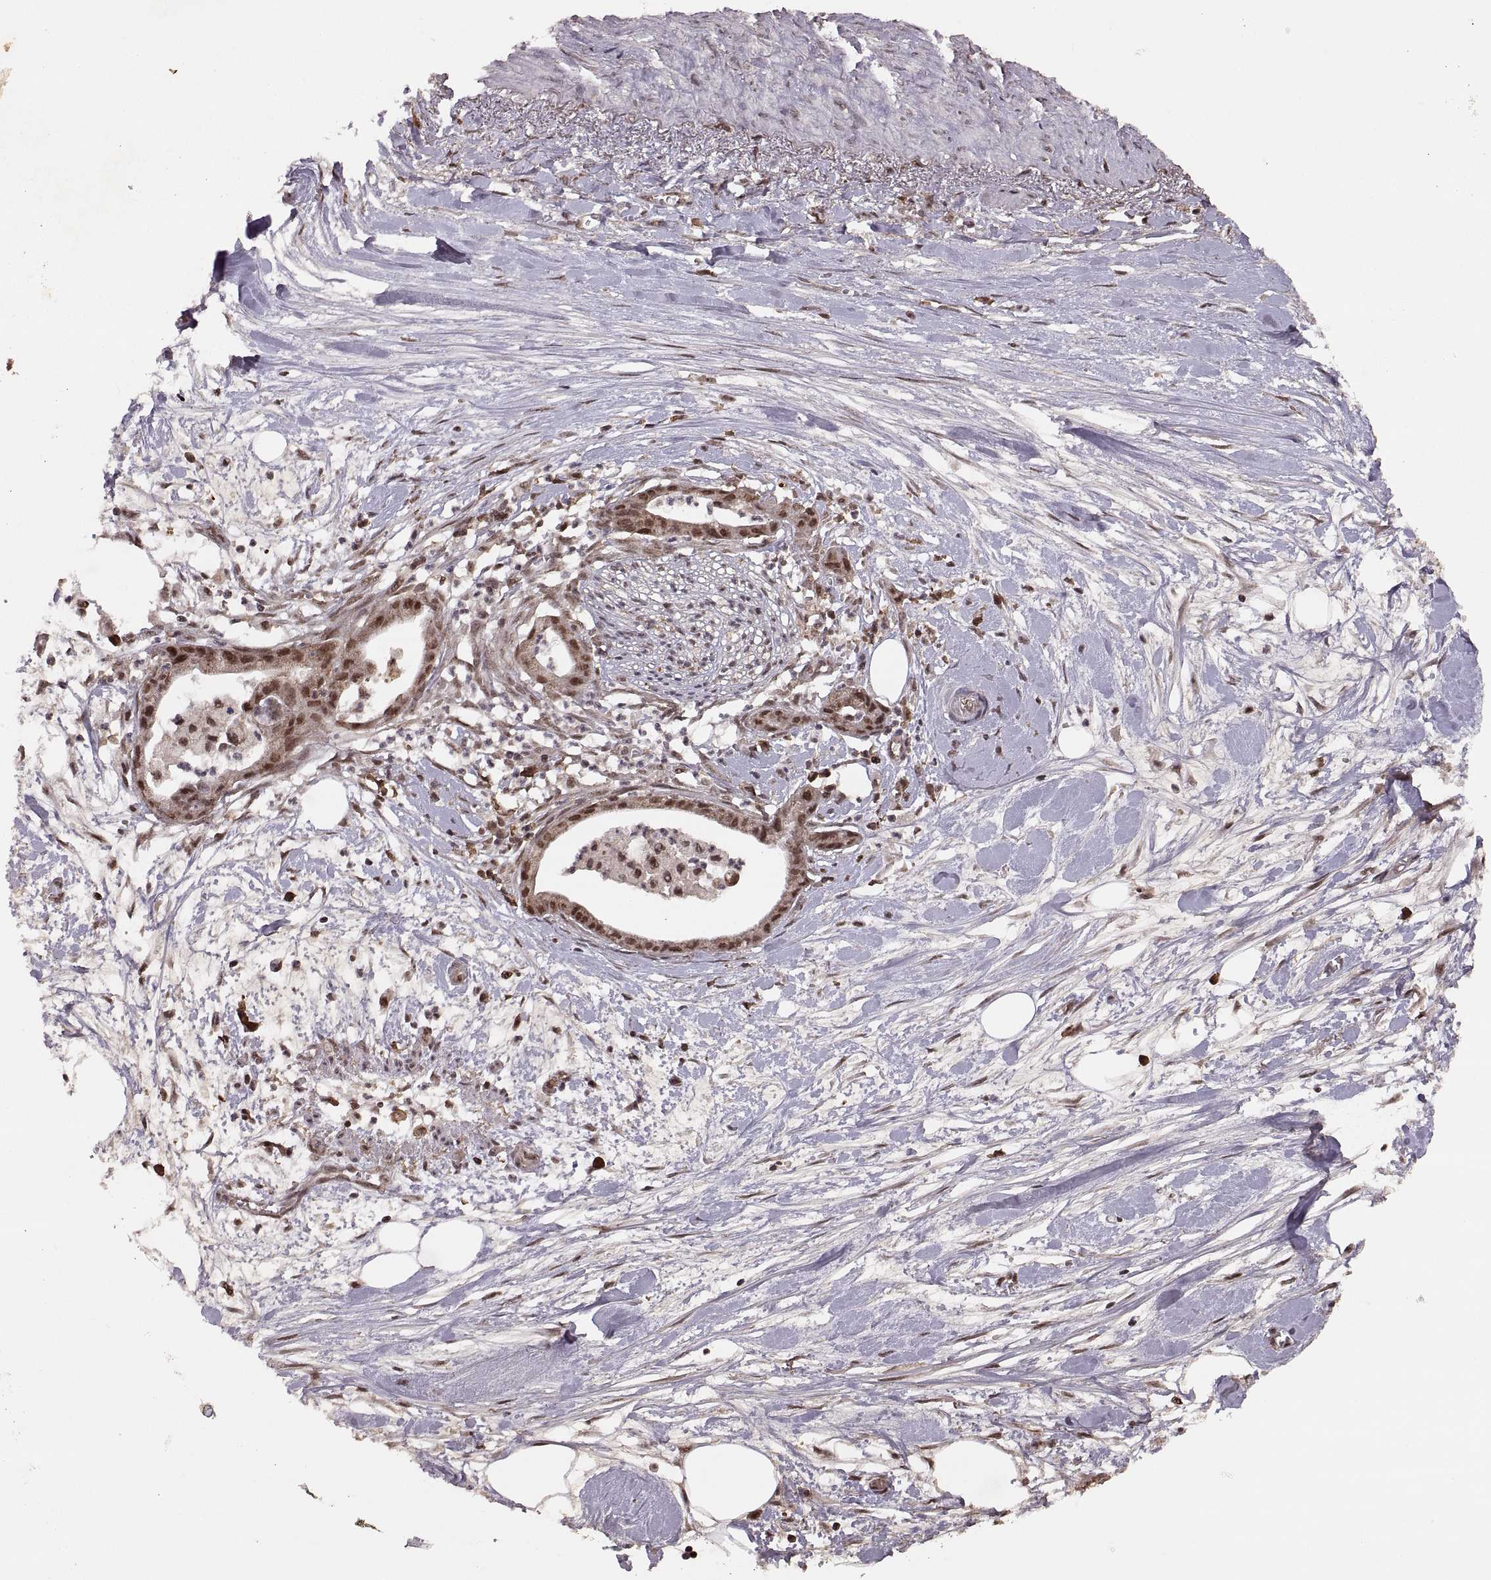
{"staining": {"intensity": "moderate", "quantity": "25%-75%", "location": "cytoplasmic/membranous,nuclear"}, "tissue": "pancreatic cancer", "cell_type": "Tumor cells", "image_type": "cancer", "snomed": [{"axis": "morphology", "description": "Normal tissue, NOS"}, {"axis": "morphology", "description": "Adenocarcinoma, NOS"}, {"axis": "topography", "description": "Lymph node"}, {"axis": "topography", "description": "Pancreas"}], "caption": "Human pancreatic cancer stained for a protein (brown) reveals moderate cytoplasmic/membranous and nuclear positive positivity in approximately 25%-75% of tumor cells.", "gene": "RFT1", "patient": {"sex": "female", "age": 58}}